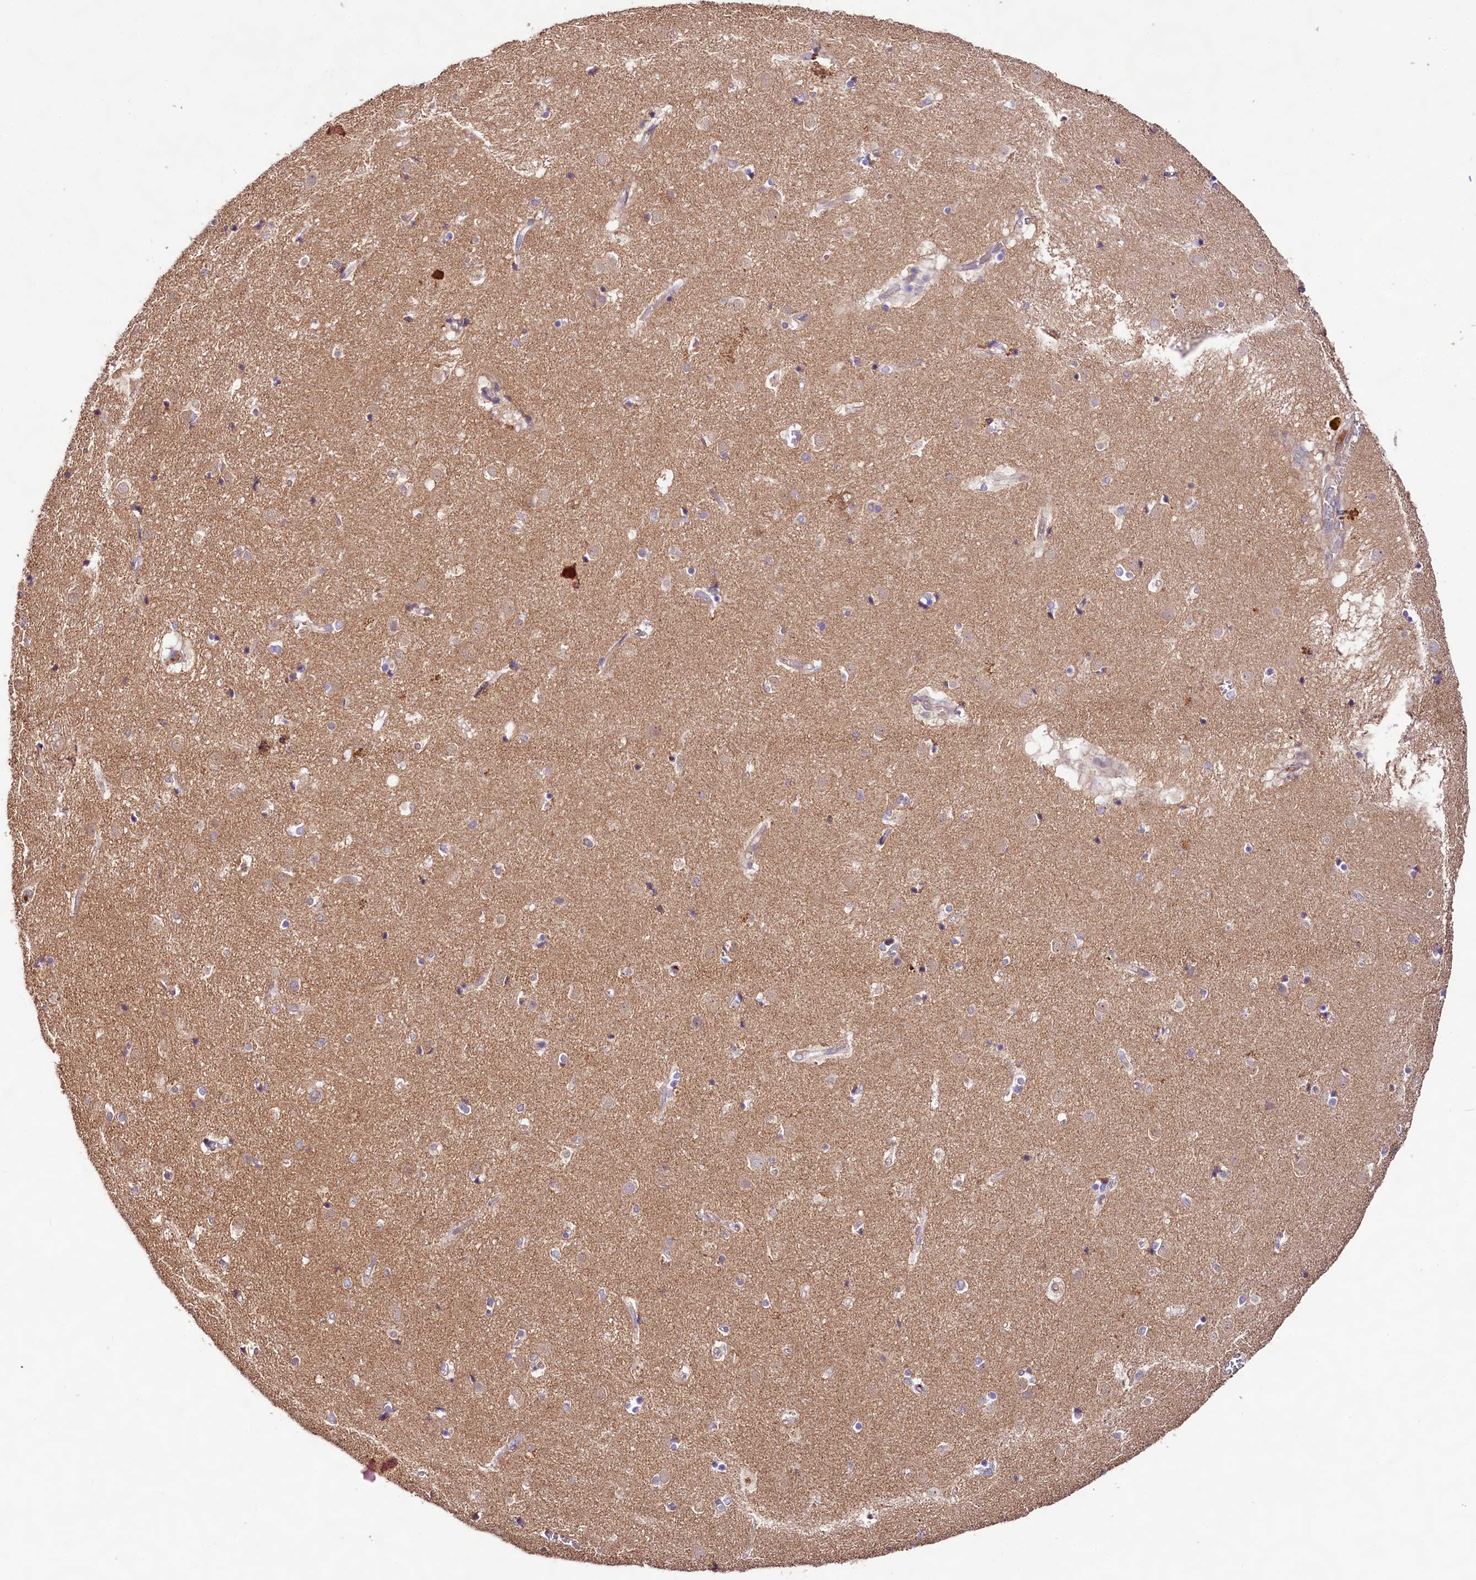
{"staining": {"intensity": "weak", "quantity": "<25%", "location": "cytoplasmic/membranous"}, "tissue": "caudate", "cell_type": "Glial cells", "image_type": "normal", "snomed": [{"axis": "morphology", "description": "Normal tissue, NOS"}, {"axis": "topography", "description": "Lateral ventricle wall"}], "caption": "Immunohistochemical staining of normal human caudate reveals no significant expression in glial cells. The staining was performed using DAB to visualize the protein expression in brown, while the nuclei were stained in blue with hematoxylin (Magnification: 20x).", "gene": "VPS11", "patient": {"sex": "male", "age": 70}}